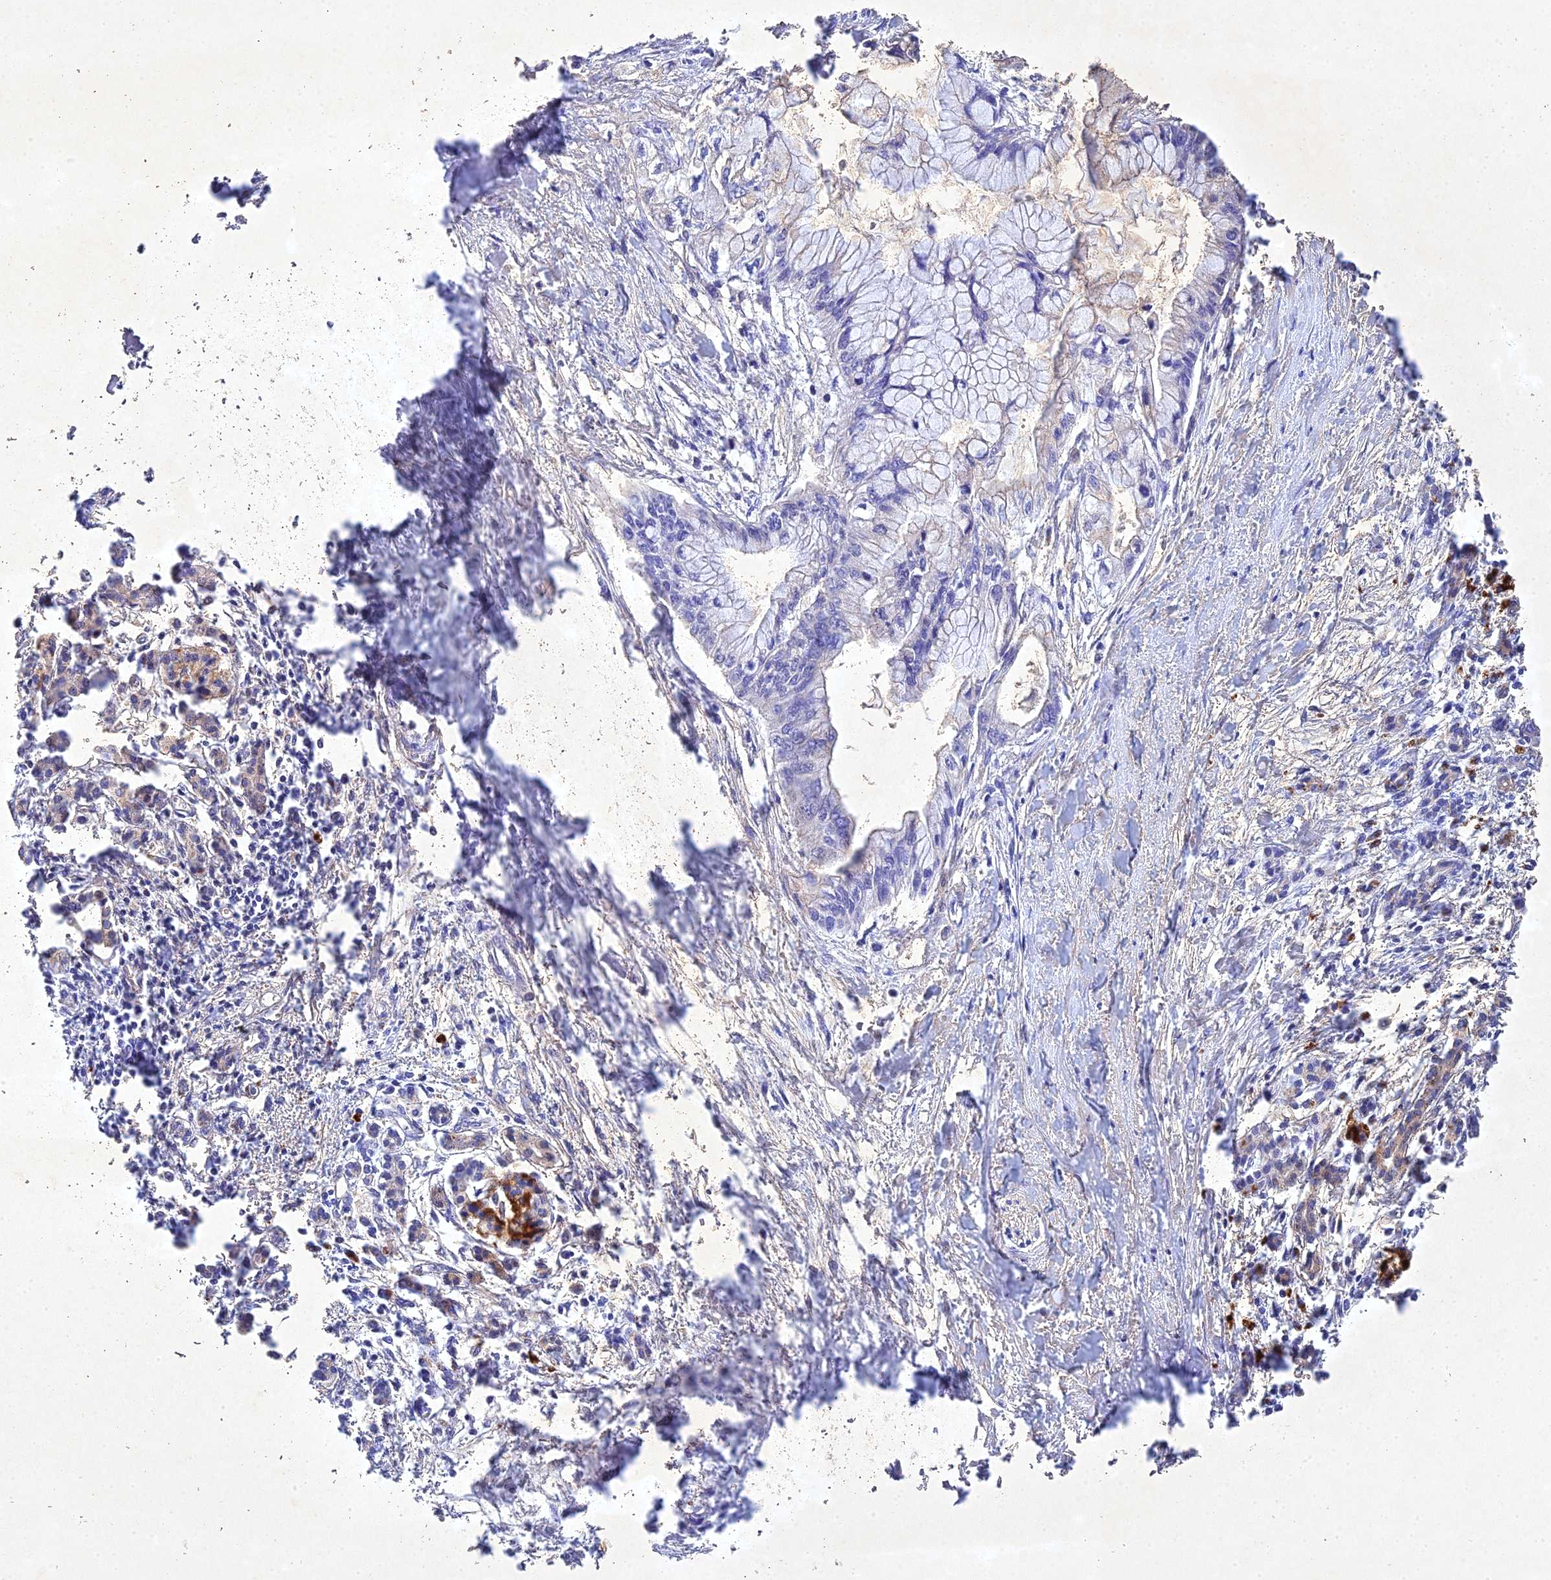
{"staining": {"intensity": "negative", "quantity": "none", "location": "none"}, "tissue": "pancreatic cancer", "cell_type": "Tumor cells", "image_type": "cancer", "snomed": [{"axis": "morphology", "description": "Adenocarcinoma, NOS"}, {"axis": "topography", "description": "Pancreas"}], "caption": "High power microscopy photomicrograph of an immunohistochemistry image of pancreatic cancer (adenocarcinoma), revealing no significant staining in tumor cells.", "gene": "NDUFV1", "patient": {"sex": "male", "age": 48}}